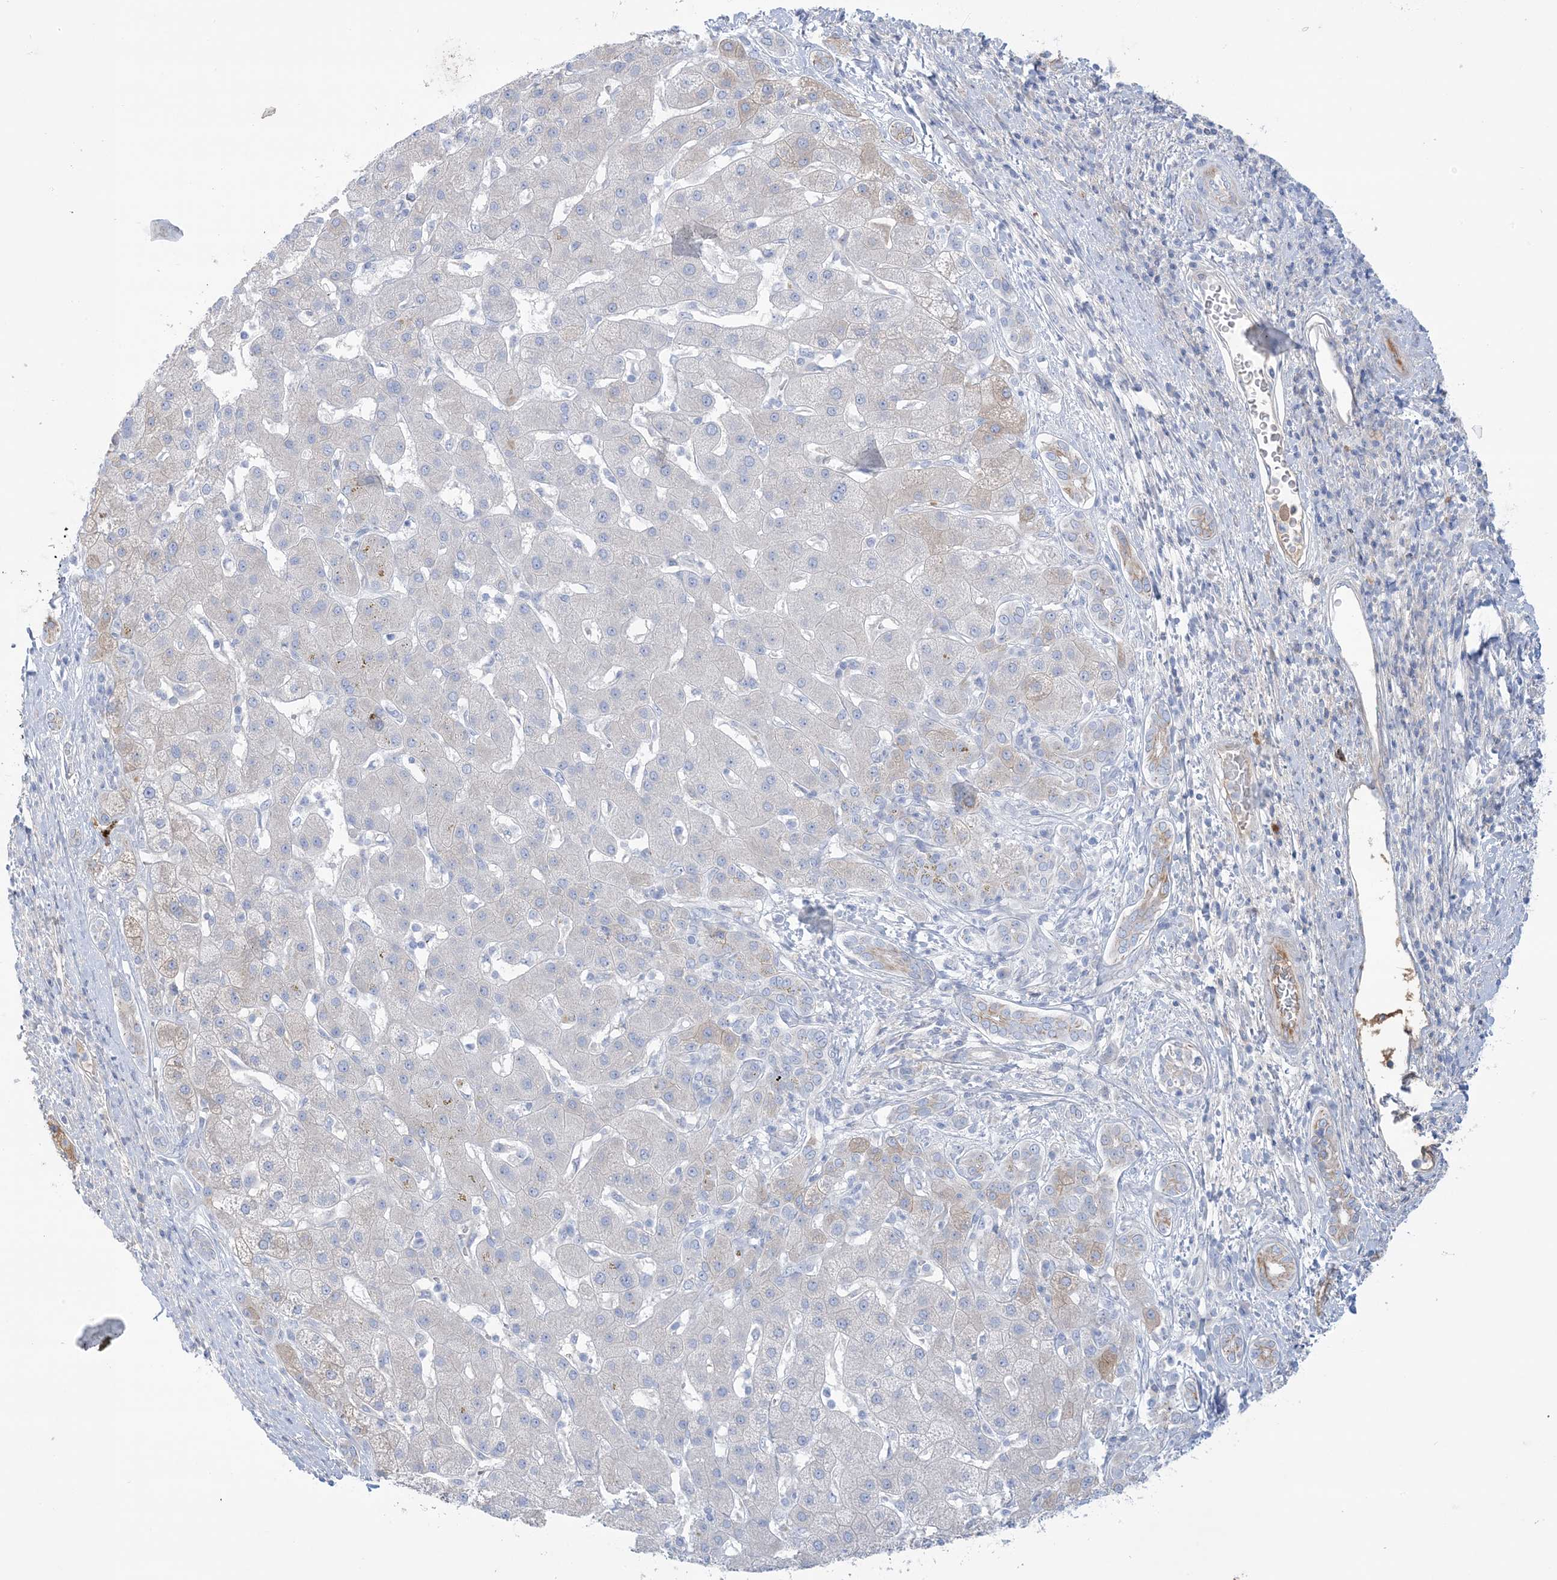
{"staining": {"intensity": "negative", "quantity": "none", "location": "none"}, "tissue": "liver cancer", "cell_type": "Tumor cells", "image_type": "cancer", "snomed": [{"axis": "morphology", "description": "Carcinoma, Hepatocellular, NOS"}, {"axis": "topography", "description": "Liver"}], "caption": "Immunohistochemistry (IHC) photomicrograph of neoplastic tissue: human liver cancer stained with DAB (3,3'-diaminobenzidine) exhibits no significant protein staining in tumor cells.", "gene": "ATP11C", "patient": {"sex": "male", "age": 65}}